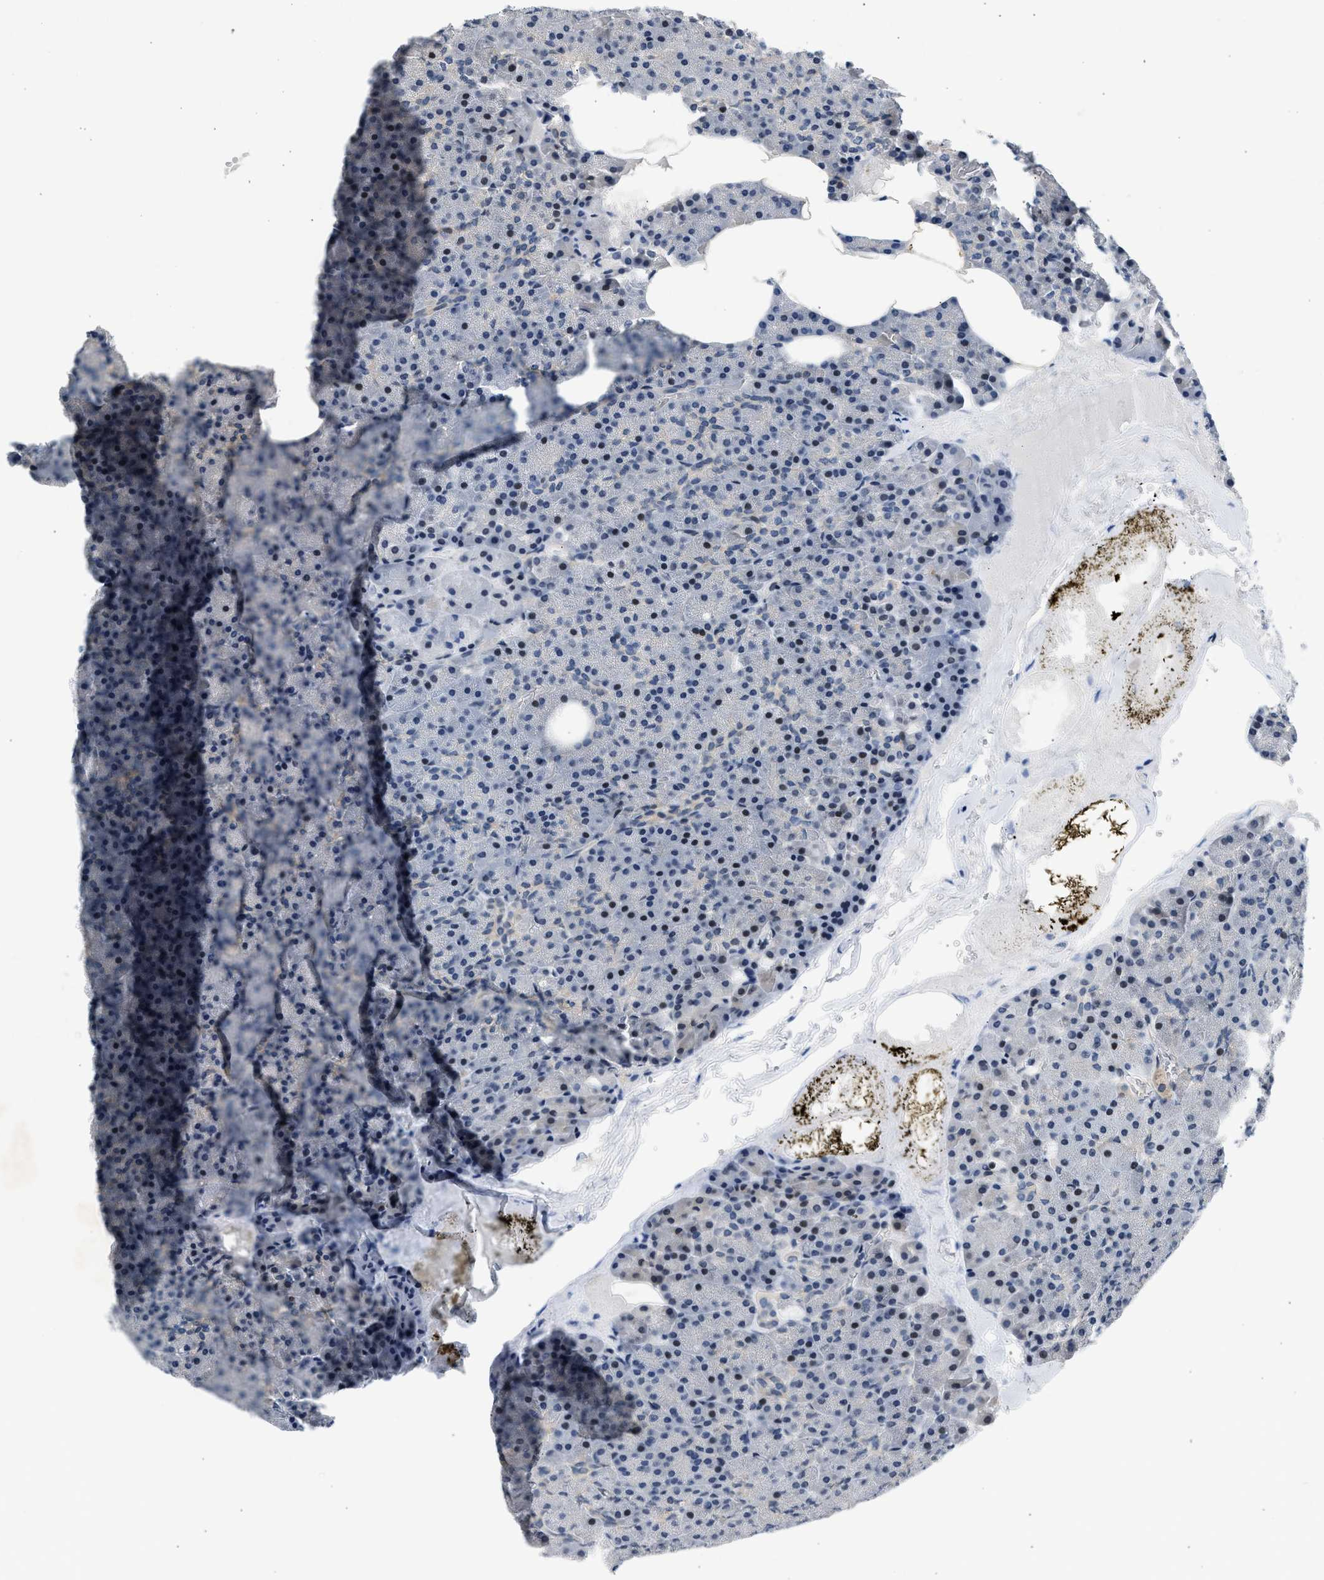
{"staining": {"intensity": "moderate", "quantity": "<25%", "location": "nuclear"}, "tissue": "pancreas", "cell_type": "Exocrine glandular cells", "image_type": "normal", "snomed": [{"axis": "morphology", "description": "Normal tissue, NOS"}, {"axis": "morphology", "description": "Carcinoid, malignant, NOS"}, {"axis": "topography", "description": "Pancreas"}], "caption": "Moderate nuclear protein positivity is identified in about <25% of exocrine glandular cells in pancreas. The staining was performed using DAB (3,3'-diaminobenzidine) to visualize the protein expression in brown, while the nuclei were stained in blue with hematoxylin (Magnification: 20x).", "gene": "OLIG3", "patient": {"sex": "female", "age": 35}}